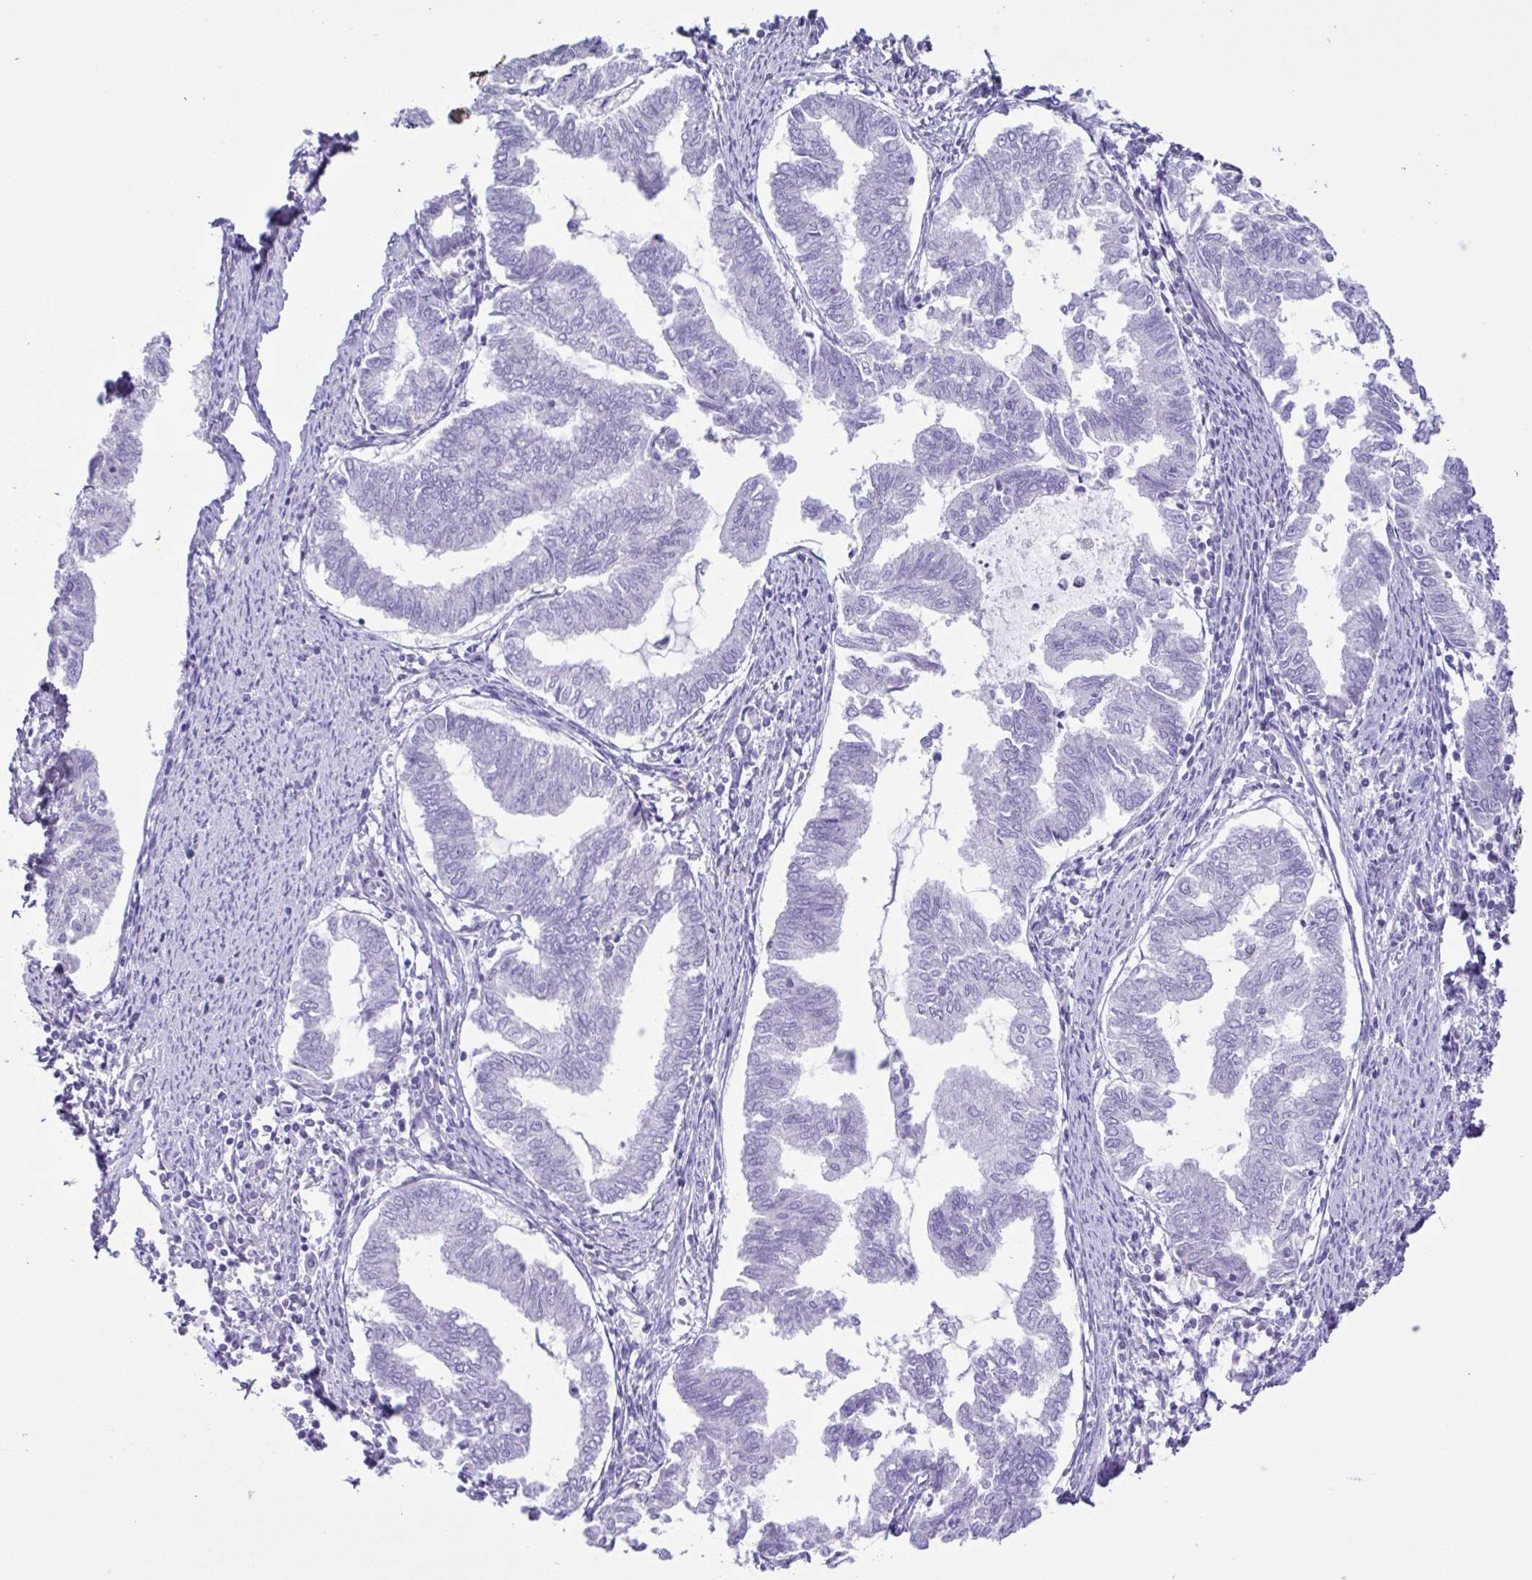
{"staining": {"intensity": "negative", "quantity": "none", "location": "none"}, "tissue": "endometrial cancer", "cell_type": "Tumor cells", "image_type": "cancer", "snomed": [{"axis": "morphology", "description": "Adenocarcinoma, NOS"}, {"axis": "topography", "description": "Endometrium"}], "caption": "Human endometrial cancer (adenocarcinoma) stained for a protein using immunohistochemistry exhibits no positivity in tumor cells.", "gene": "CYP17A1", "patient": {"sex": "female", "age": 79}}